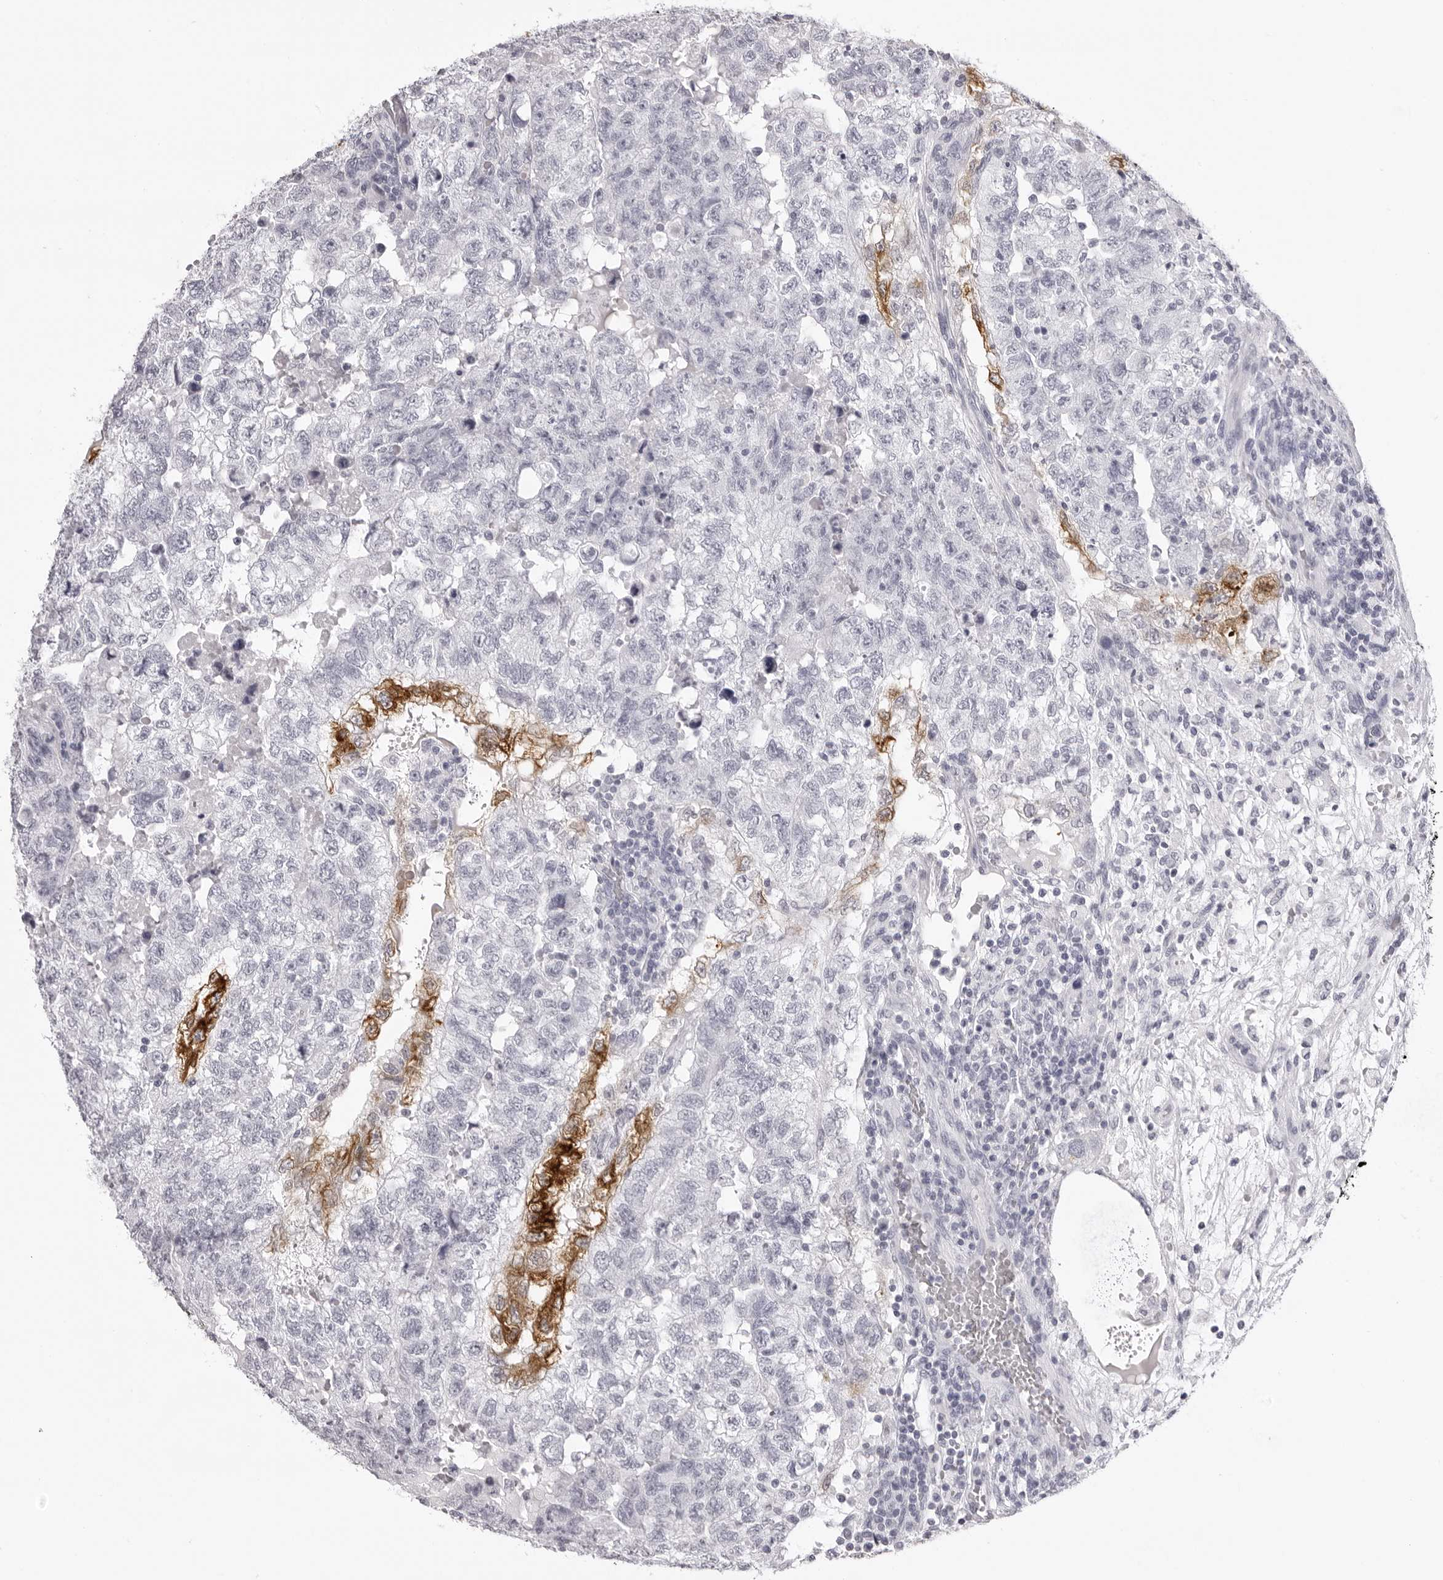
{"staining": {"intensity": "negative", "quantity": "none", "location": "none"}, "tissue": "testis cancer", "cell_type": "Tumor cells", "image_type": "cancer", "snomed": [{"axis": "morphology", "description": "Carcinoma, Embryonal, NOS"}, {"axis": "topography", "description": "Testis"}], "caption": "Tumor cells show no significant protein staining in testis embryonal carcinoma.", "gene": "CST1", "patient": {"sex": "male", "age": 36}}